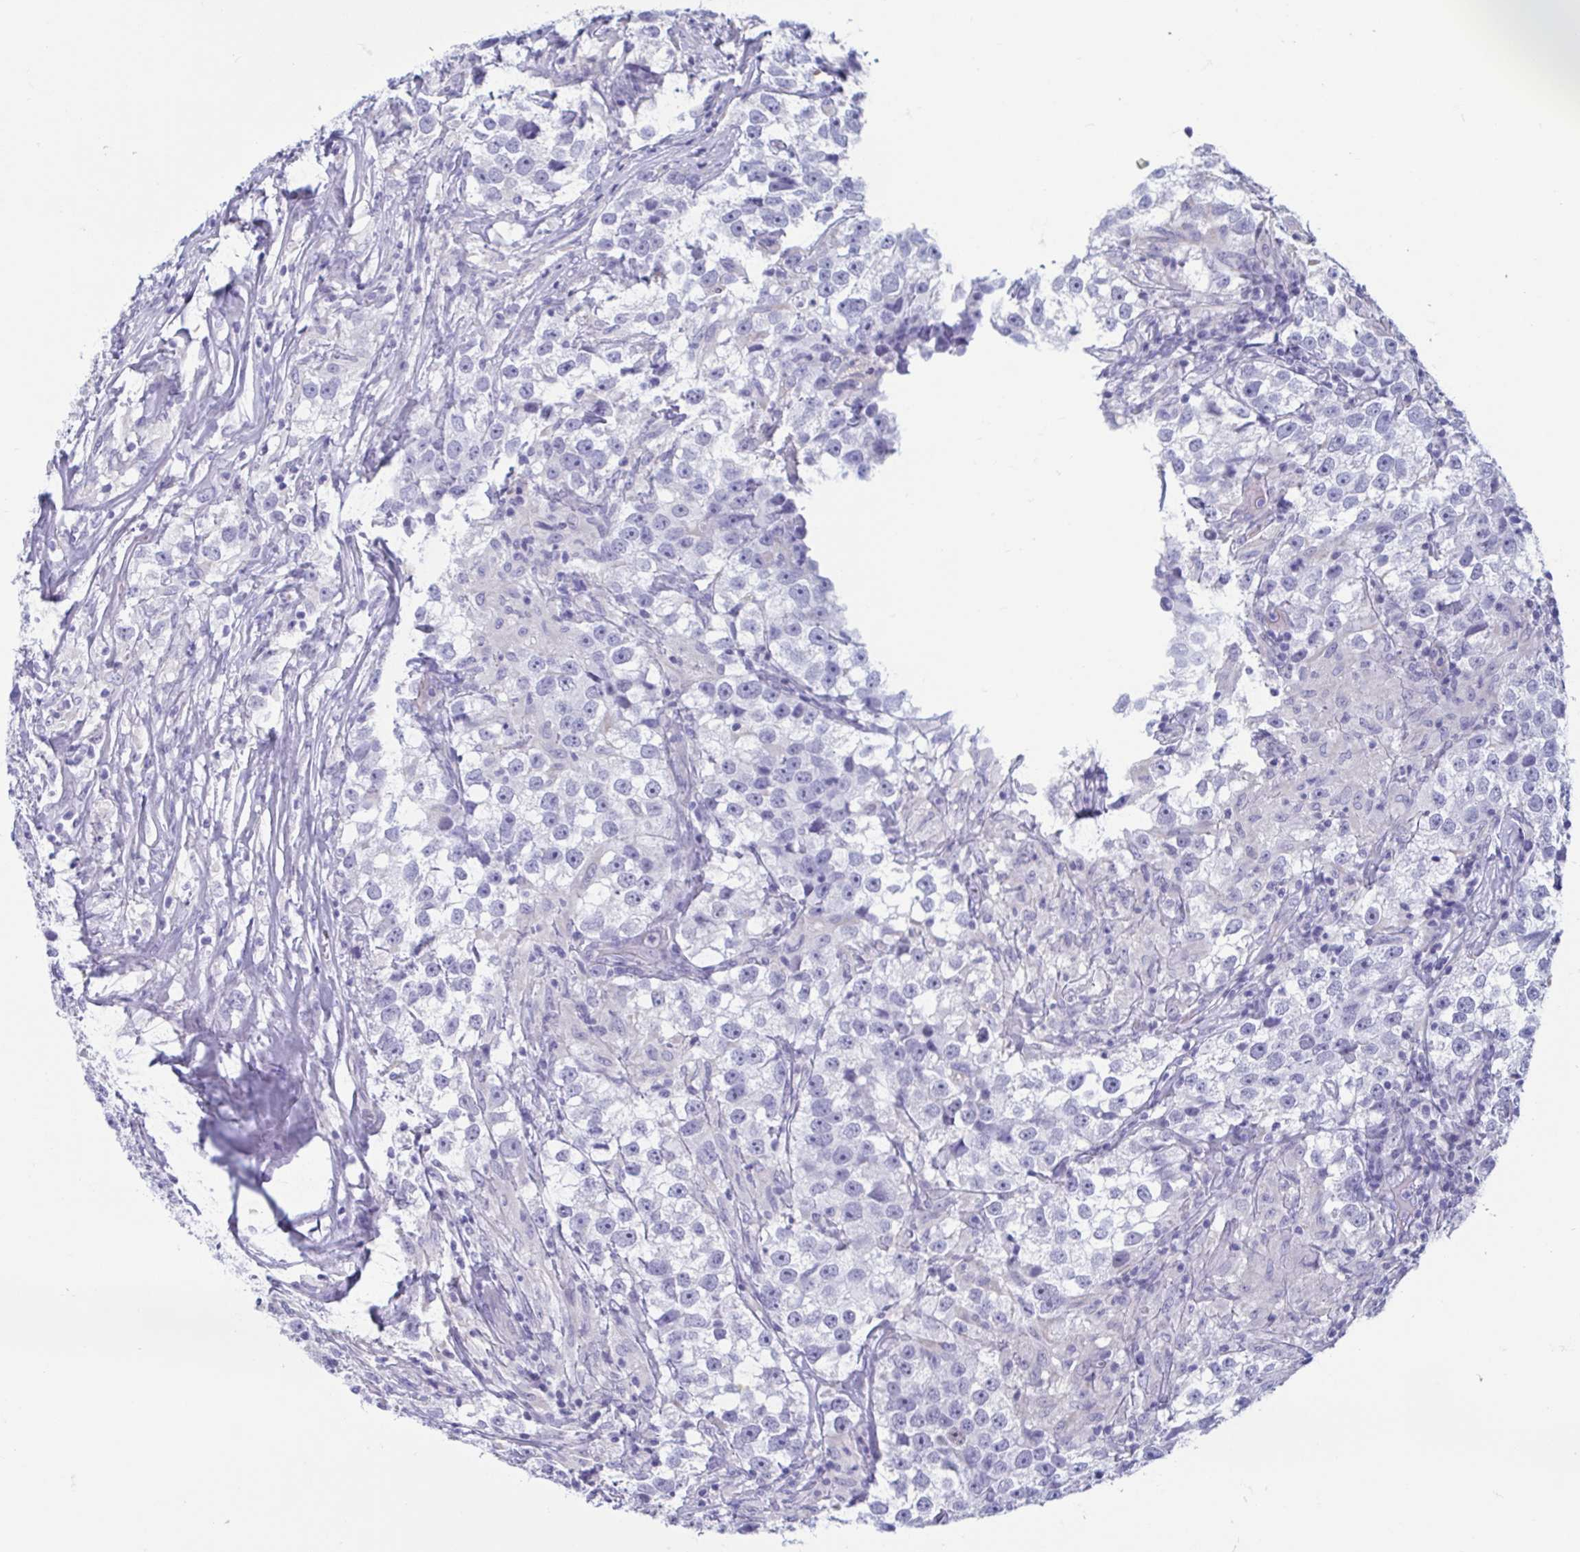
{"staining": {"intensity": "negative", "quantity": "none", "location": "none"}, "tissue": "testis cancer", "cell_type": "Tumor cells", "image_type": "cancer", "snomed": [{"axis": "morphology", "description": "Seminoma, NOS"}, {"axis": "topography", "description": "Testis"}], "caption": "The micrograph reveals no staining of tumor cells in testis cancer. (Brightfield microscopy of DAB (3,3'-diaminobenzidine) IHC at high magnification).", "gene": "MORC4", "patient": {"sex": "male", "age": 46}}